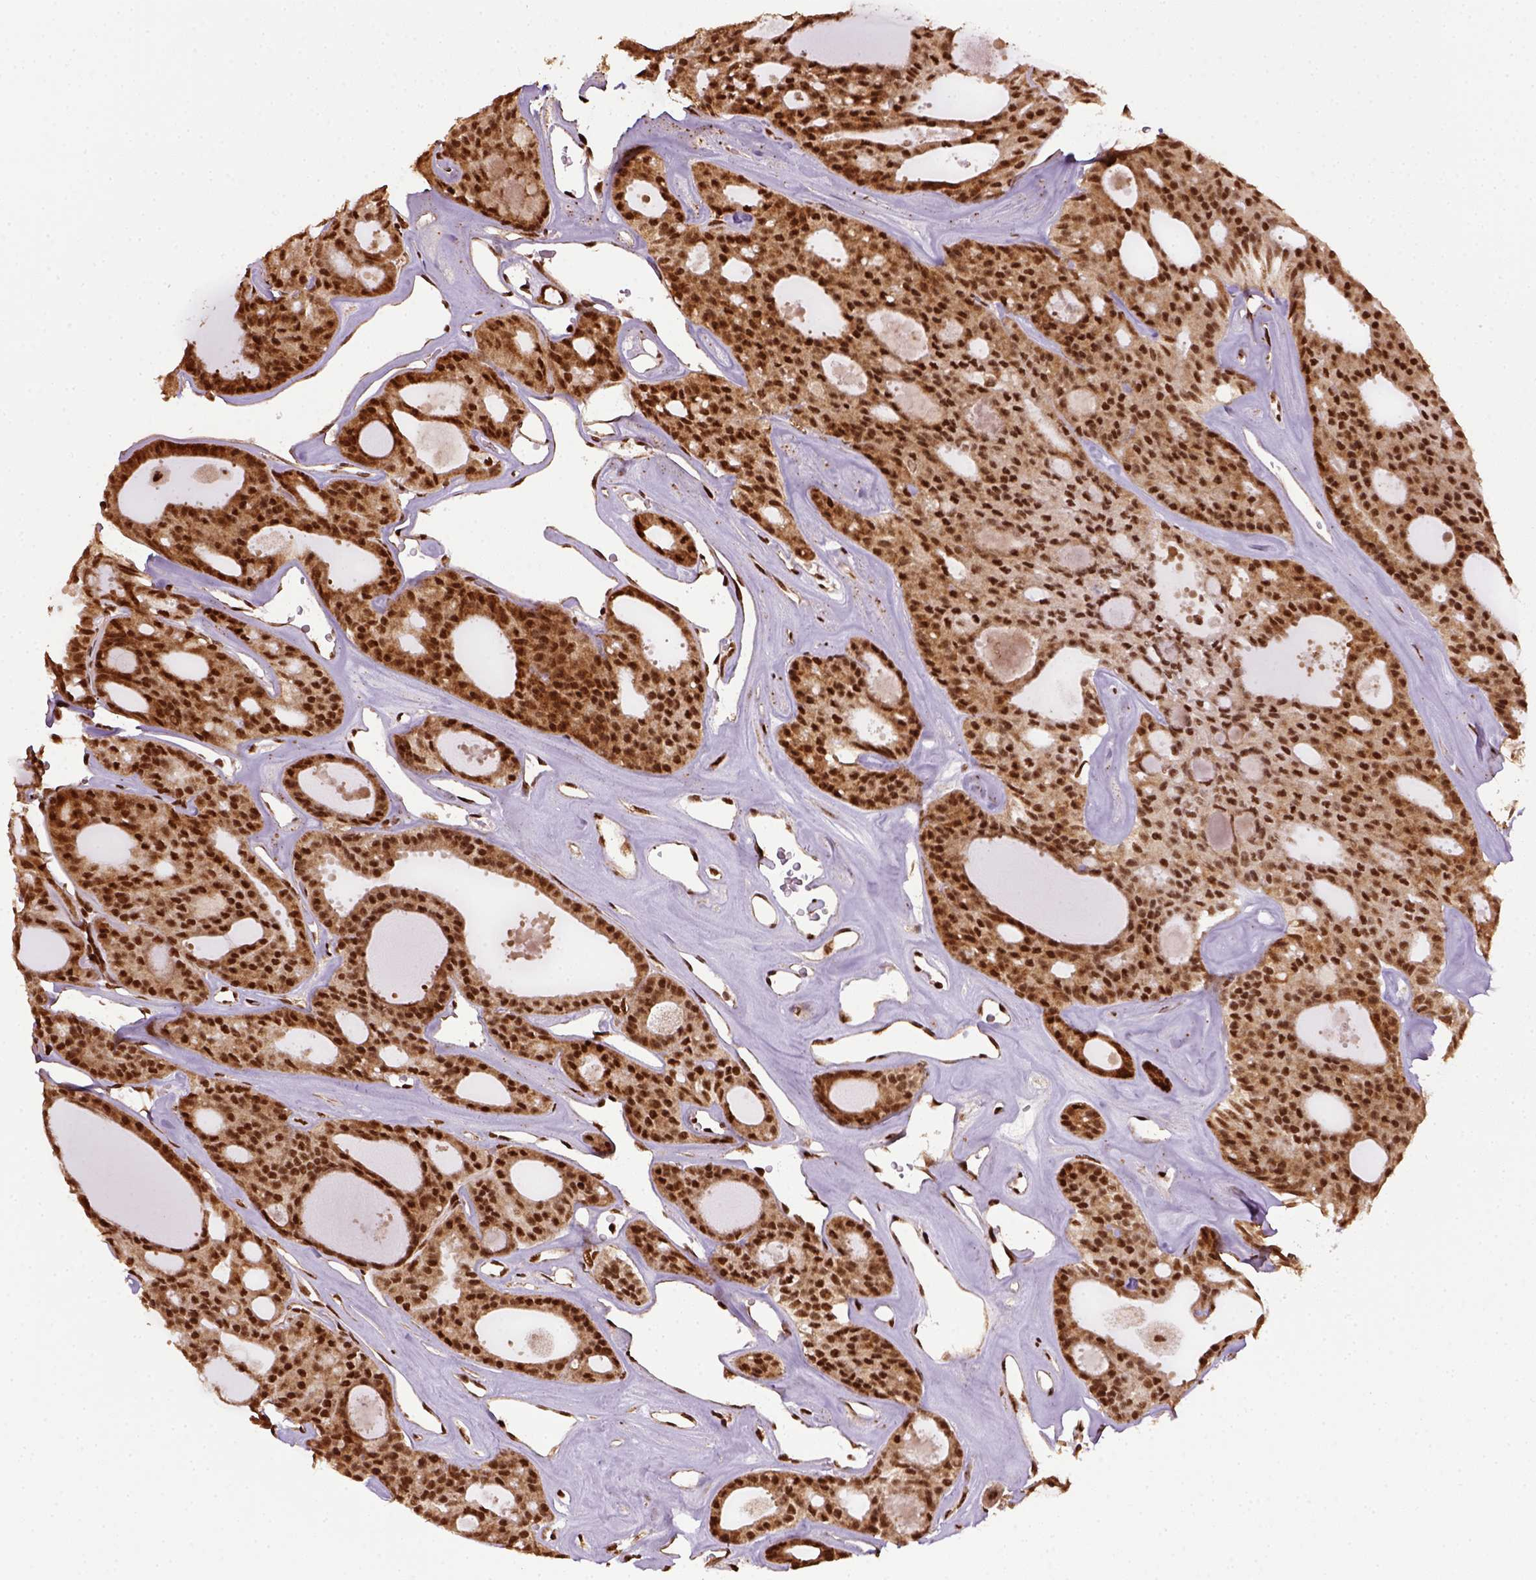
{"staining": {"intensity": "strong", "quantity": ">75%", "location": "cytoplasmic/membranous,nuclear"}, "tissue": "thyroid cancer", "cell_type": "Tumor cells", "image_type": "cancer", "snomed": [{"axis": "morphology", "description": "Follicular adenoma carcinoma, NOS"}, {"axis": "topography", "description": "Thyroid gland"}], "caption": "Strong cytoplasmic/membranous and nuclear protein positivity is present in approximately >75% of tumor cells in thyroid follicular adenoma carcinoma.", "gene": "CCAR1", "patient": {"sex": "male", "age": 75}}